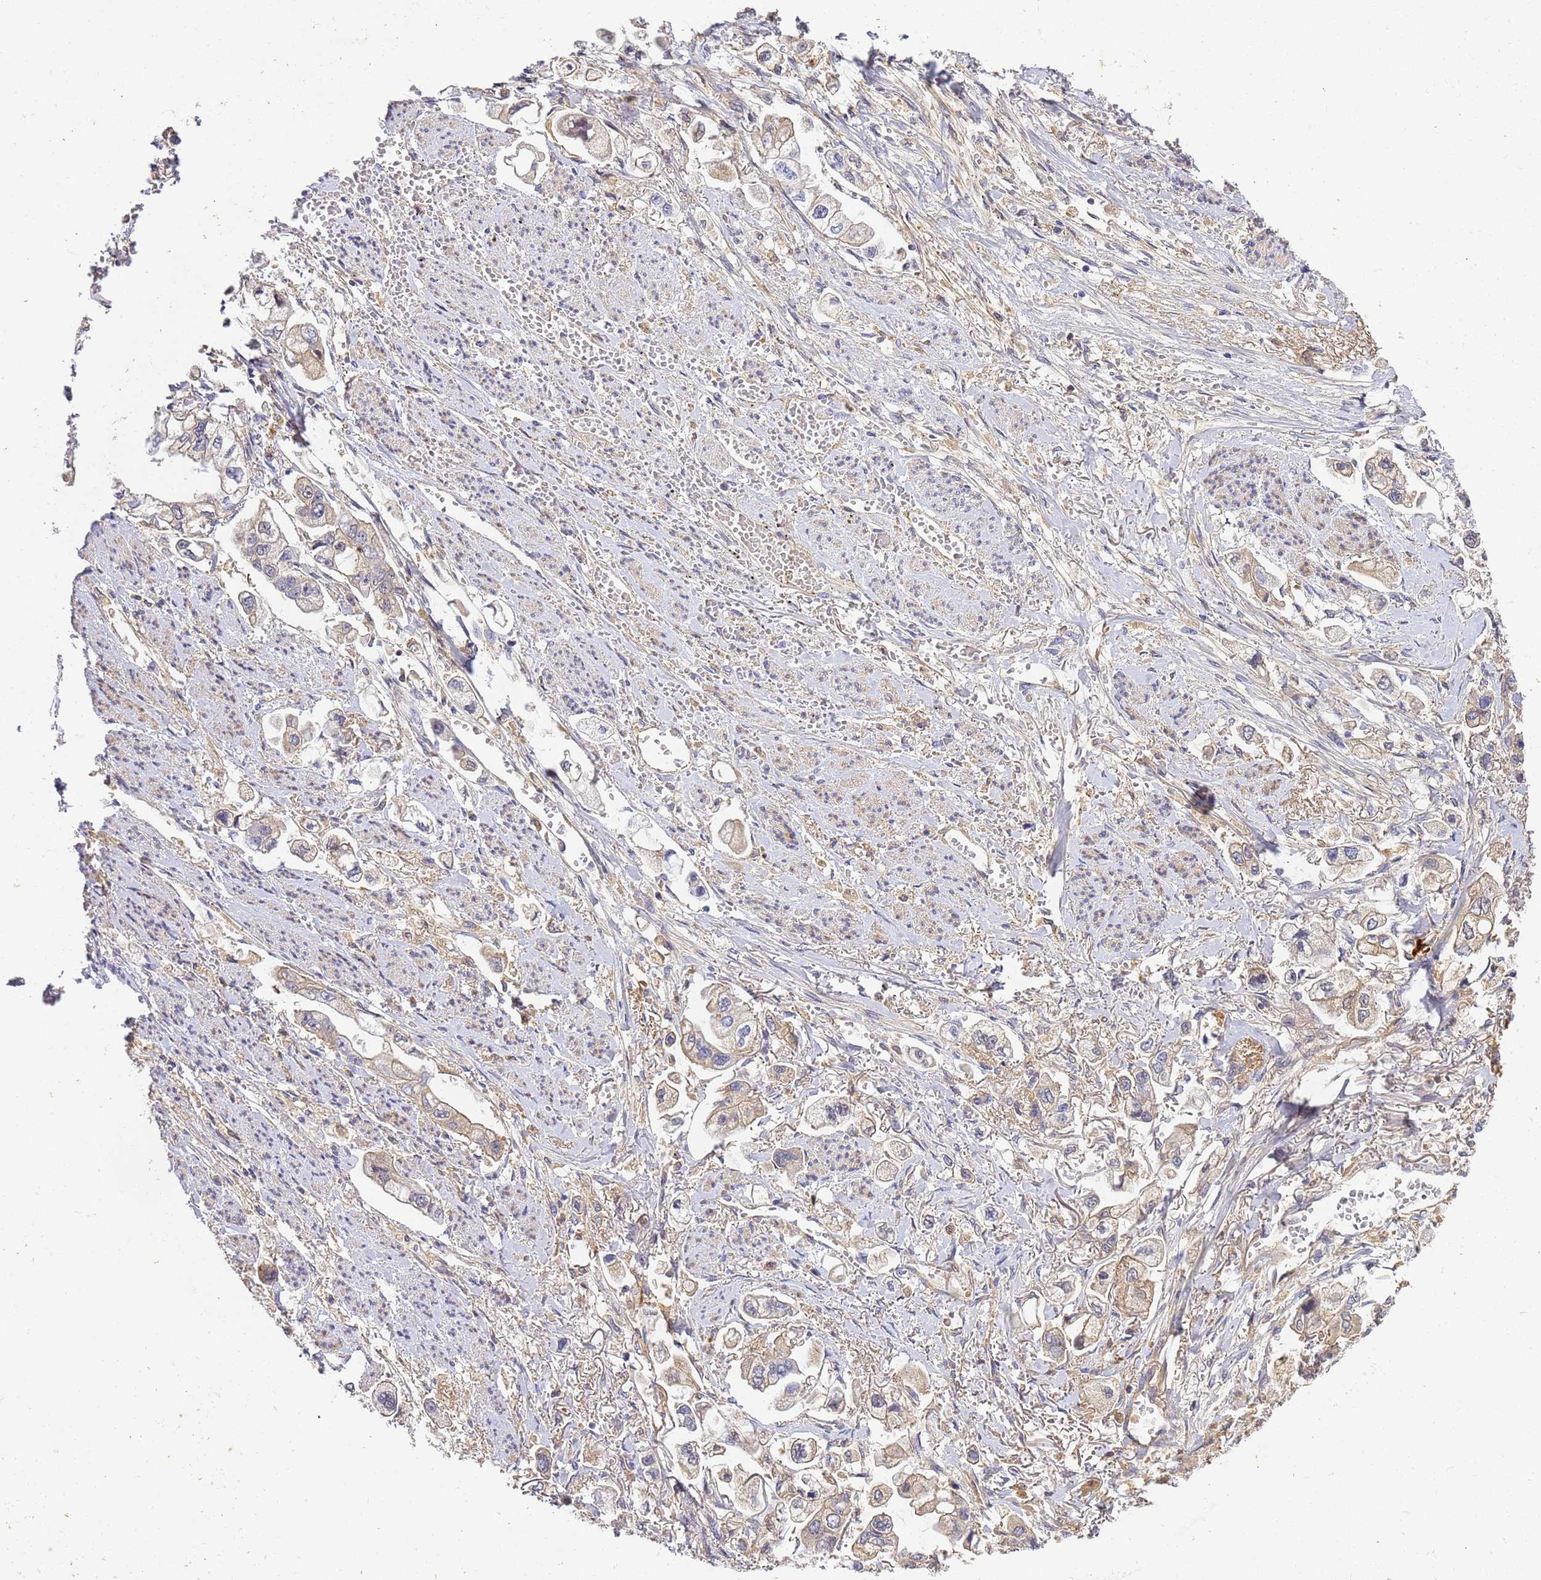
{"staining": {"intensity": "moderate", "quantity": "<25%", "location": "cytoplasmic/membranous"}, "tissue": "stomach cancer", "cell_type": "Tumor cells", "image_type": "cancer", "snomed": [{"axis": "morphology", "description": "Adenocarcinoma, NOS"}, {"axis": "topography", "description": "Stomach"}], "caption": "Protein analysis of adenocarcinoma (stomach) tissue demonstrates moderate cytoplasmic/membranous staining in about <25% of tumor cells.", "gene": "CFH", "patient": {"sex": "male", "age": 62}}